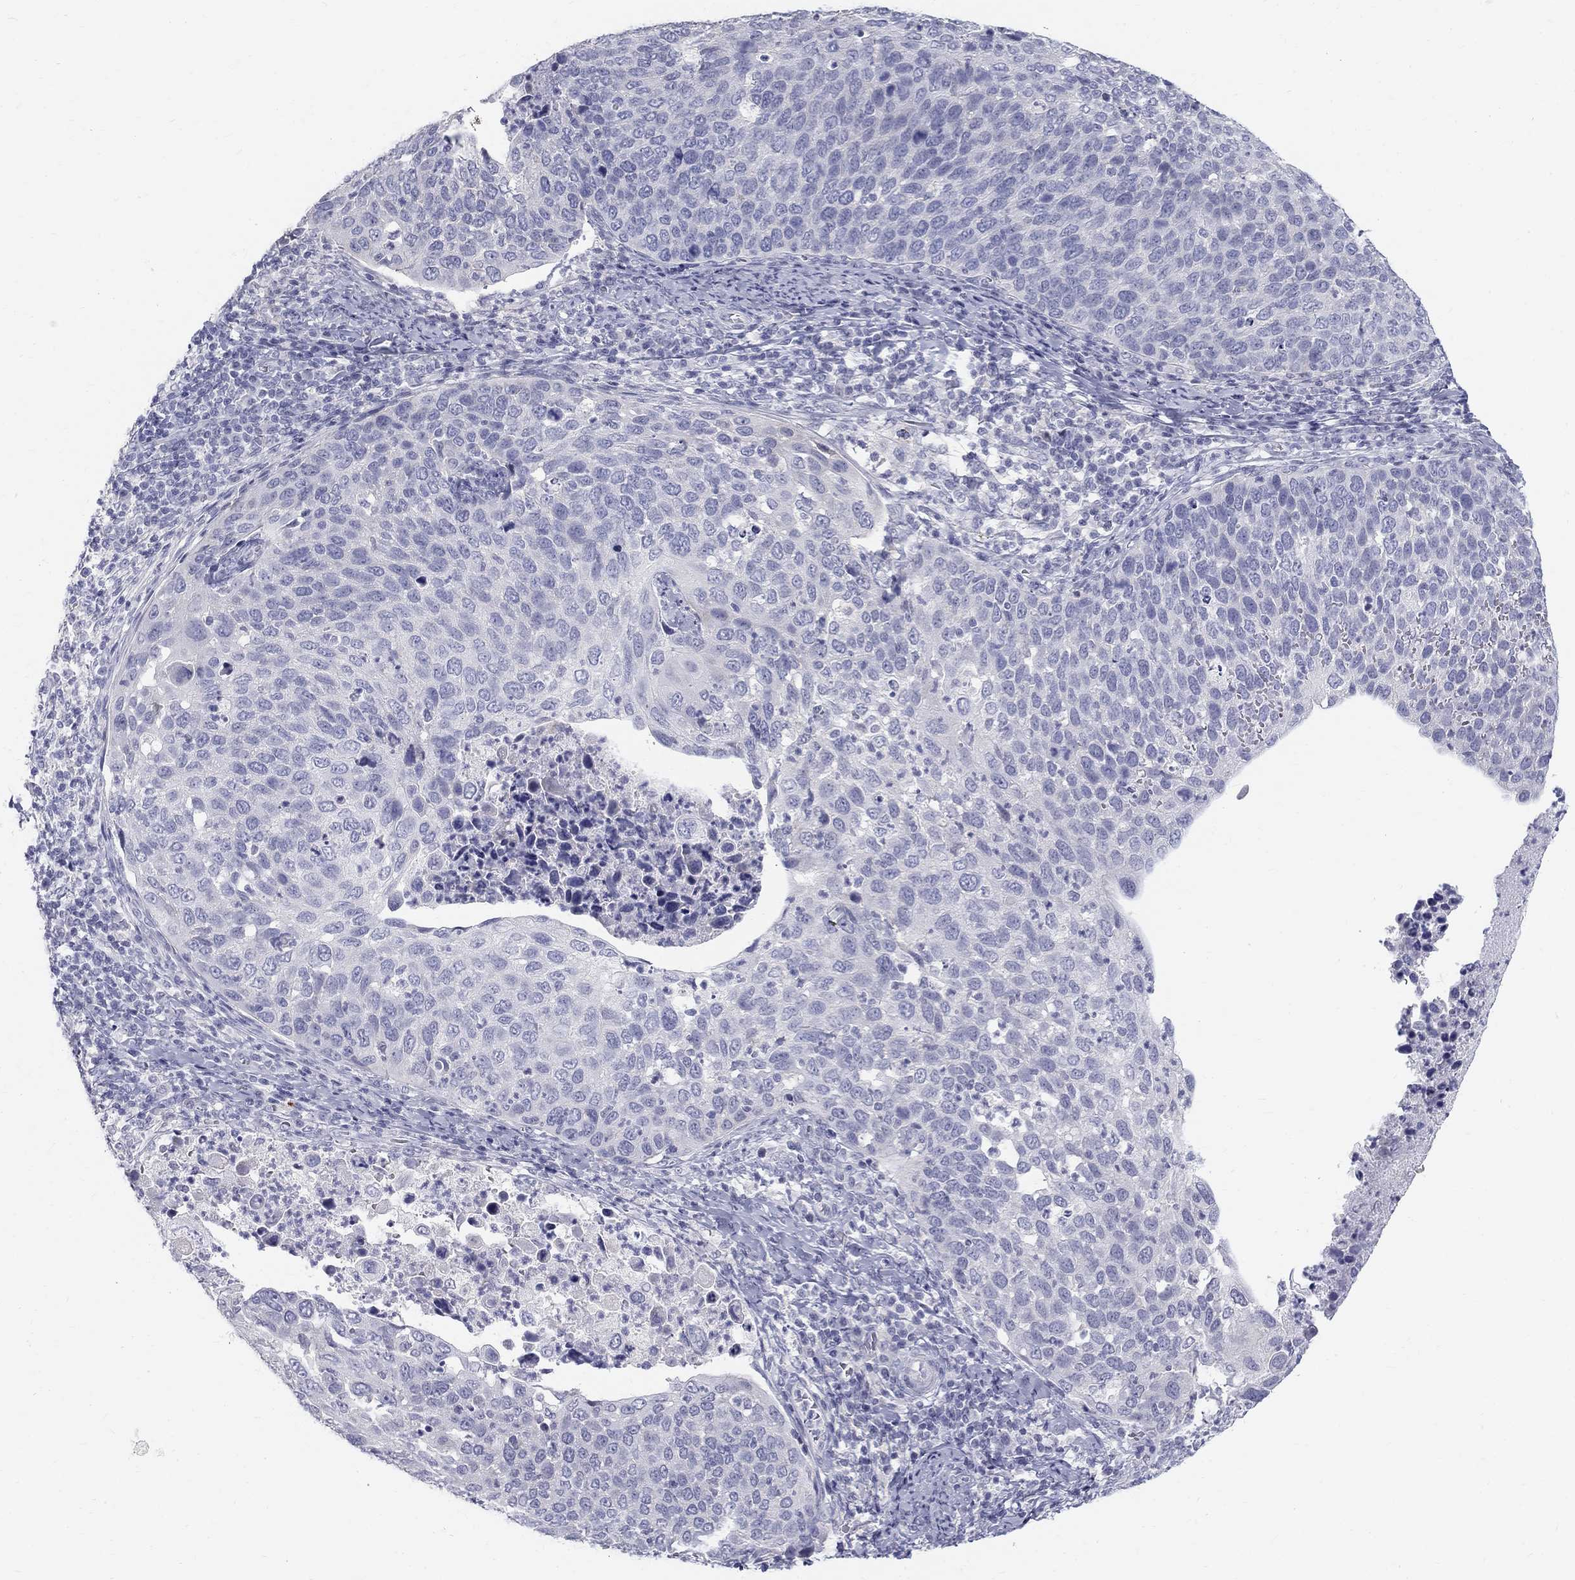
{"staining": {"intensity": "negative", "quantity": "none", "location": "none"}, "tissue": "cervical cancer", "cell_type": "Tumor cells", "image_type": "cancer", "snomed": [{"axis": "morphology", "description": "Squamous cell carcinoma, NOS"}, {"axis": "topography", "description": "Cervix"}], "caption": "Cervical cancer (squamous cell carcinoma) was stained to show a protein in brown. There is no significant expression in tumor cells.", "gene": "MAGEB6", "patient": {"sex": "female", "age": 54}}